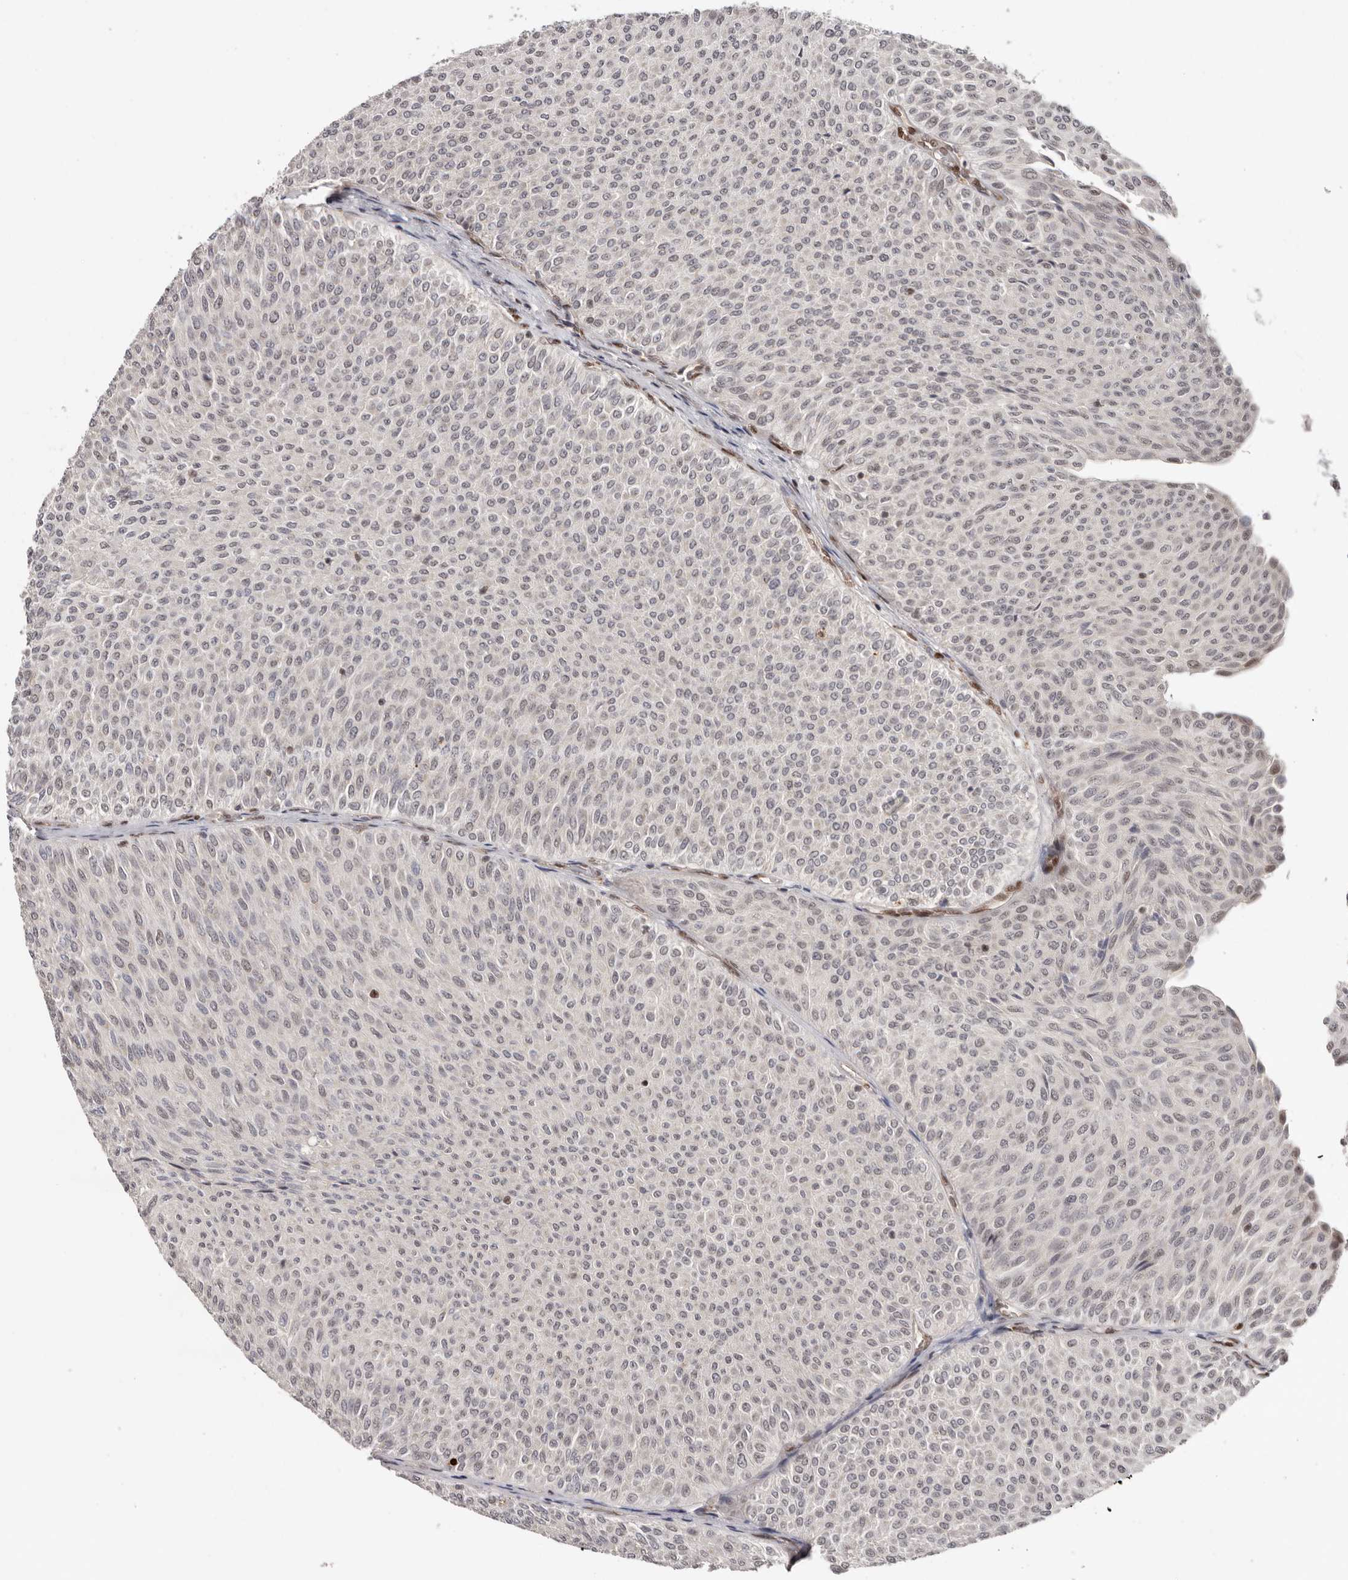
{"staining": {"intensity": "negative", "quantity": "none", "location": "none"}, "tissue": "urothelial cancer", "cell_type": "Tumor cells", "image_type": "cancer", "snomed": [{"axis": "morphology", "description": "Urothelial carcinoma, Low grade"}, {"axis": "topography", "description": "Urinary bladder"}], "caption": "IHC micrograph of neoplastic tissue: human low-grade urothelial carcinoma stained with DAB (3,3'-diaminobenzidine) shows no significant protein staining in tumor cells. (DAB immunohistochemistry (IHC) visualized using brightfield microscopy, high magnification).", "gene": "SMAD7", "patient": {"sex": "male", "age": 78}}